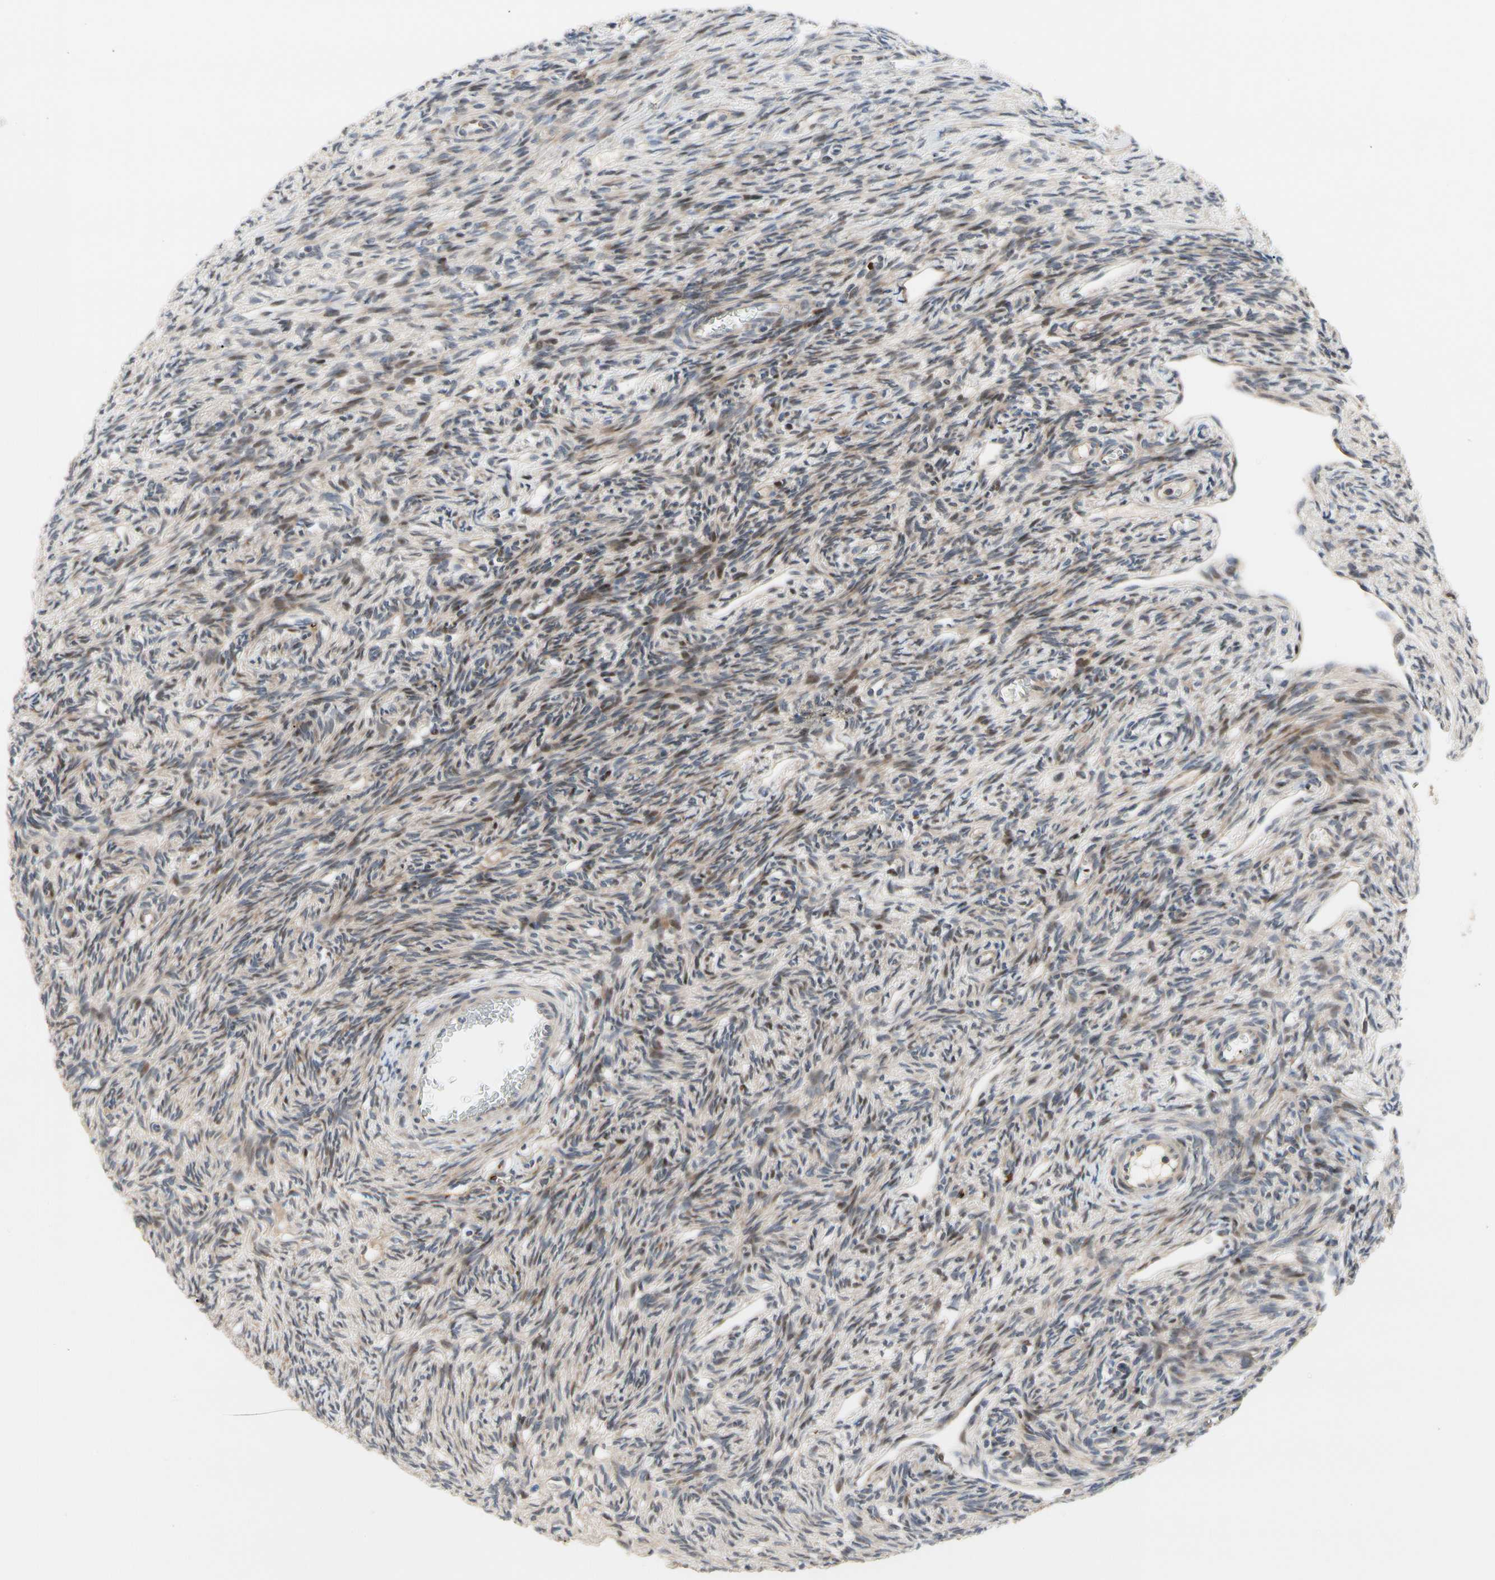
{"staining": {"intensity": "weak", "quantity": "25%-75%", "location": "cytoplasmic/membranous,nuclear"}, "tissue": "ovary", "cell_type": "Ovarian stroma cells", "image_type": "normal", "snomed": [{"axis": "morphology", "description": "Normal tissue, NOS"}, {"axis": "topography", "description": "Ovary"}], "caption": "A photomicrograph showing weak cytoplasmic/membranous,nuclear staining in approximately 25%-75% of ovarian stroma cells in unremarkable ovary, as visualized by brown immunohistochemical staining.", "gene": "HMGCR", "patient": {"sex": "female", "age": 33}}